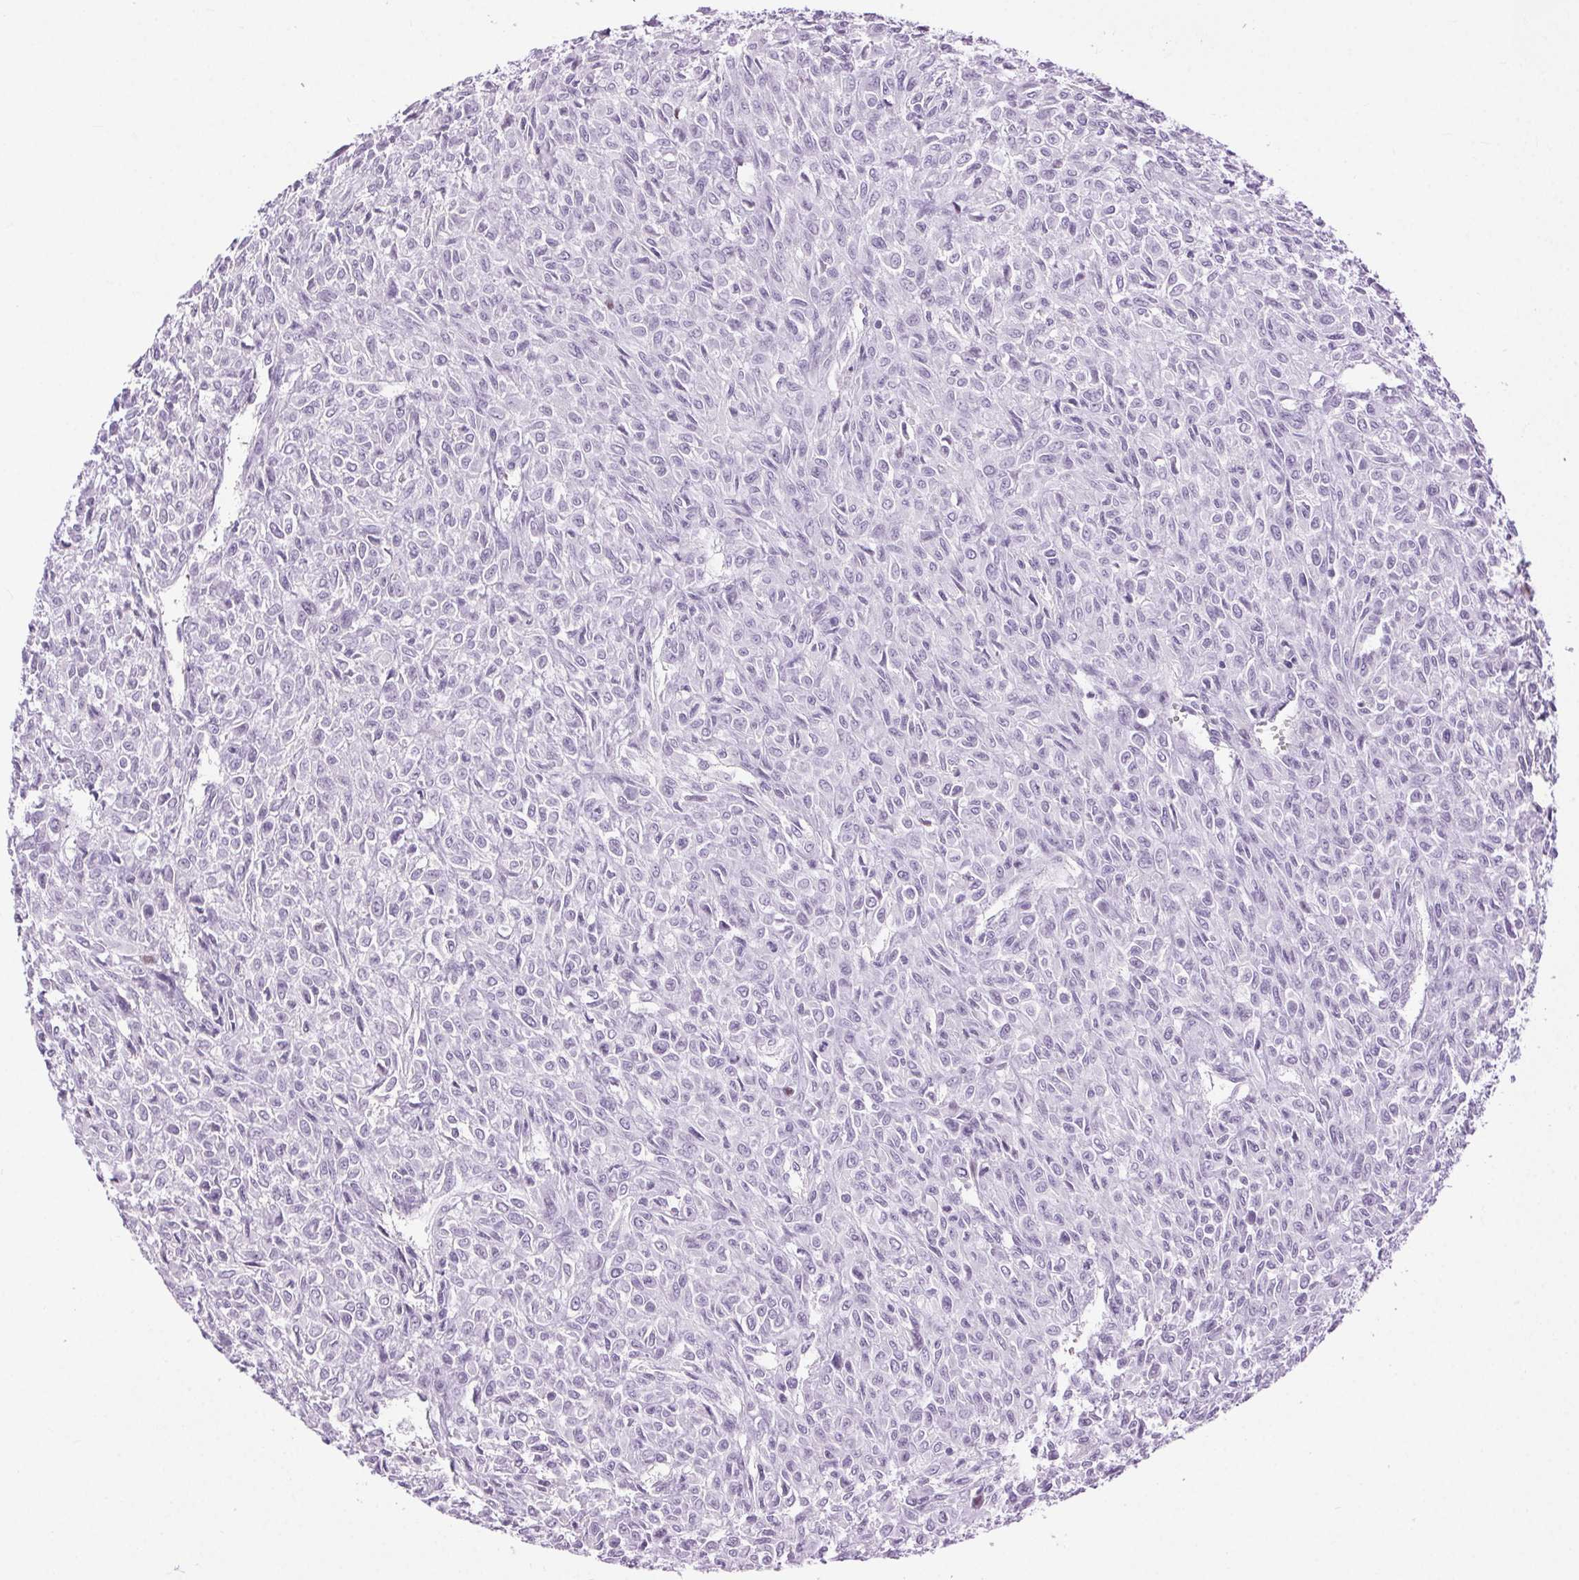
{"staining": {"intensity": "negative", "quantity": "none", "location": "none"}, "tissue": "renal cancer", "cell_type": "Tumor cells", "image_type": "cancer", "snomed": [{"axis": "morphology", "description": "Adenocarcinoma, NOS"}, {"axis": "topography", "description": "Kidney"}], "caption": "The photomicrograph exhibits no significant staining in tumor cells of renal cancer (adenocarcinoma). (DAB immunohistochemistry (IHC), high magnification).", "gene": "BEND2", "patient": {"sex": "male", "age": 58}}